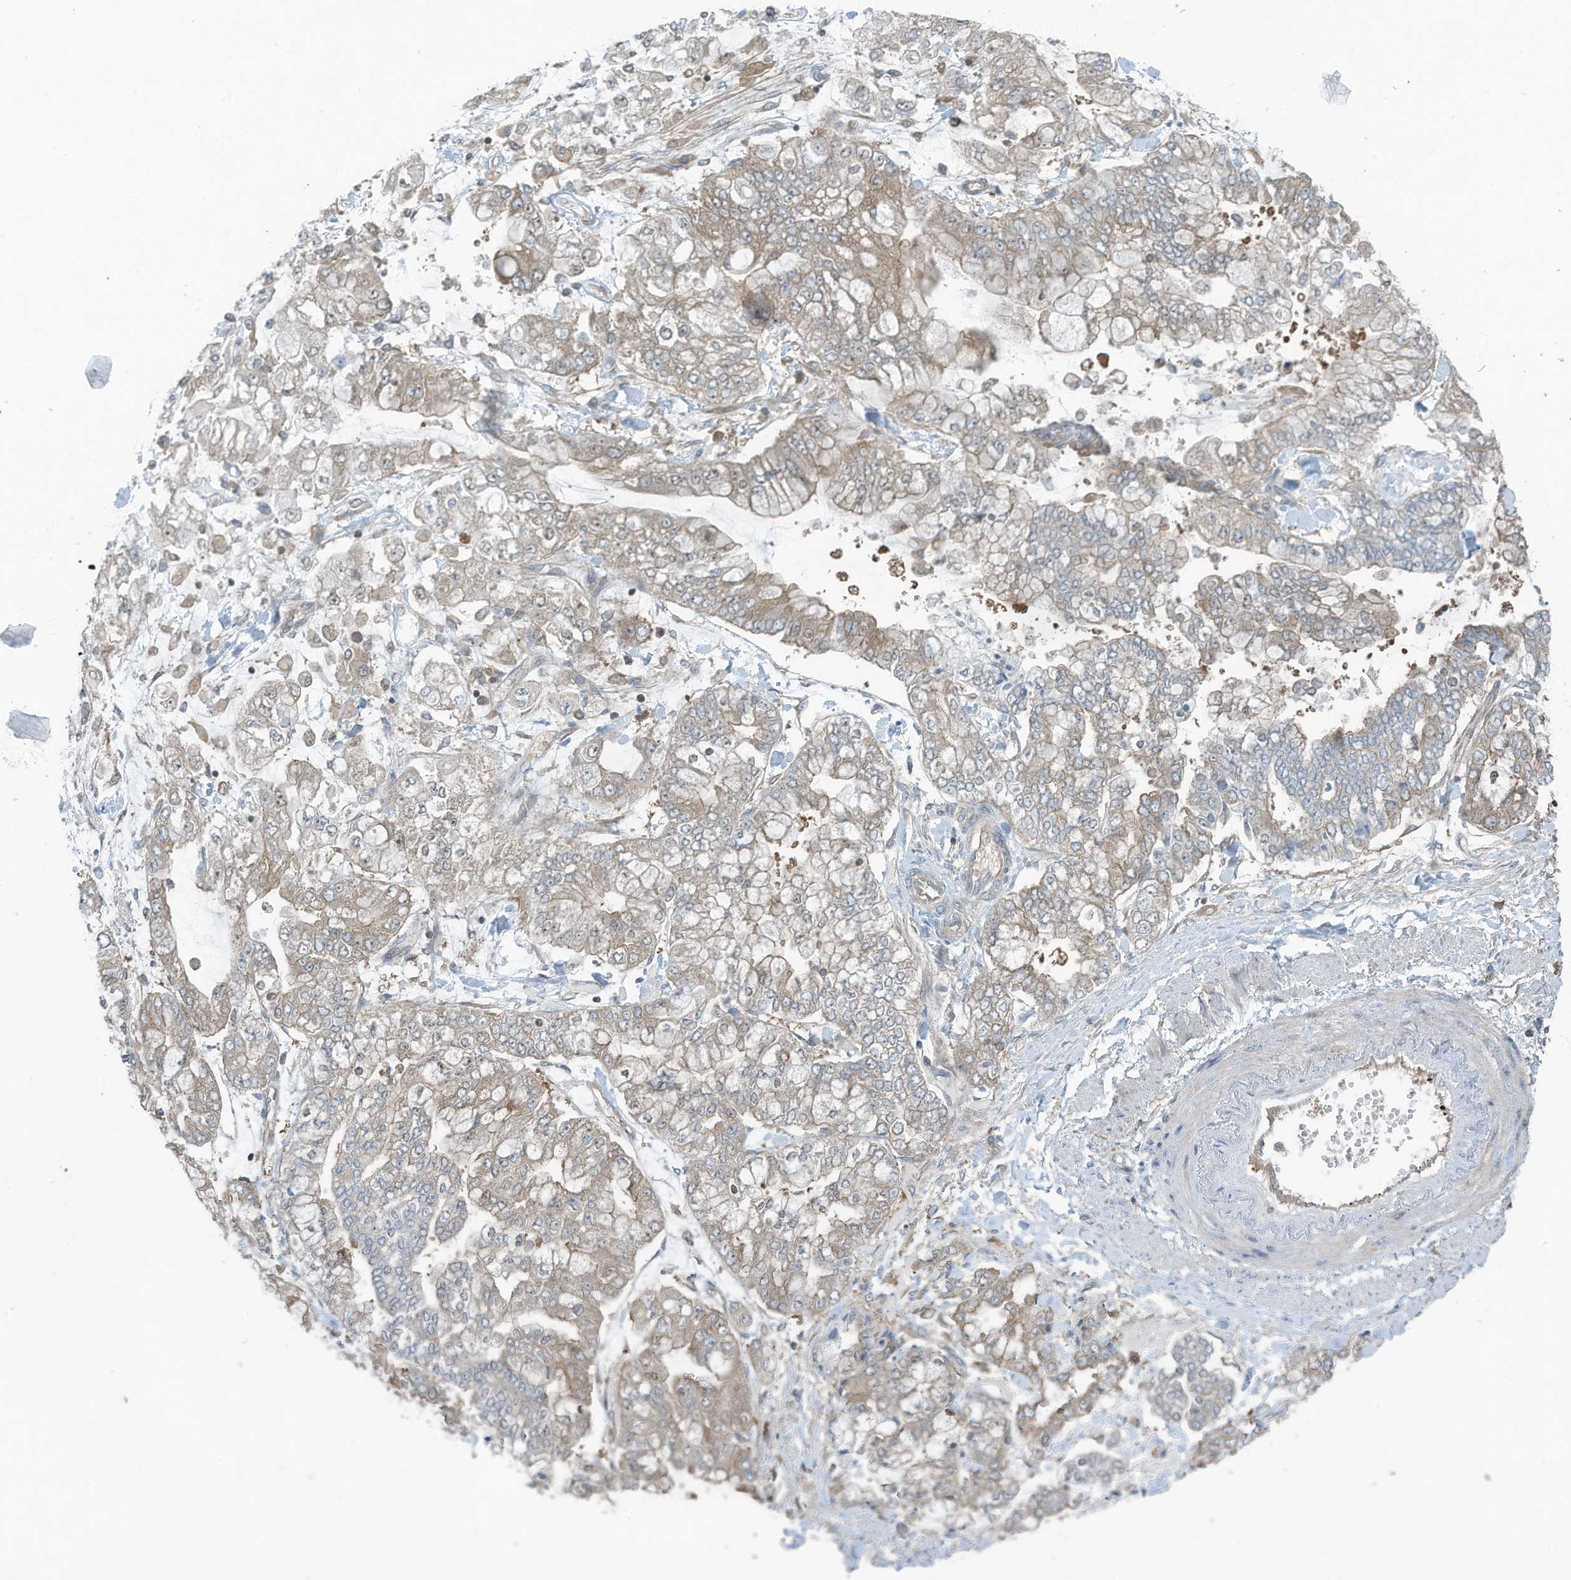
{"staining": {"intensity": "weak", "quantity": "<25%", "location": "cytoplasmic/membranous"}, "tissue": "stomach cancer", "cell_type": "Tumor cells", "image_type": "cancer", "snomed": [{"axis": "morphology", "description": "Normal tissue, NOS"}, {"axis": "morphology", "description": "Adenocarcinoma, NOS"}, {"axis": "topography", "description": "Stomach, upper"}, {"axis": "topography", "description": "Stomach"}], "caption": "This is an immunohistochemistry image of stomach cancer (adenocarcinoma). There is no positivity in tumor cells.", "gene": "OLA1", "patient": {"sex": "male", "age": 76}}